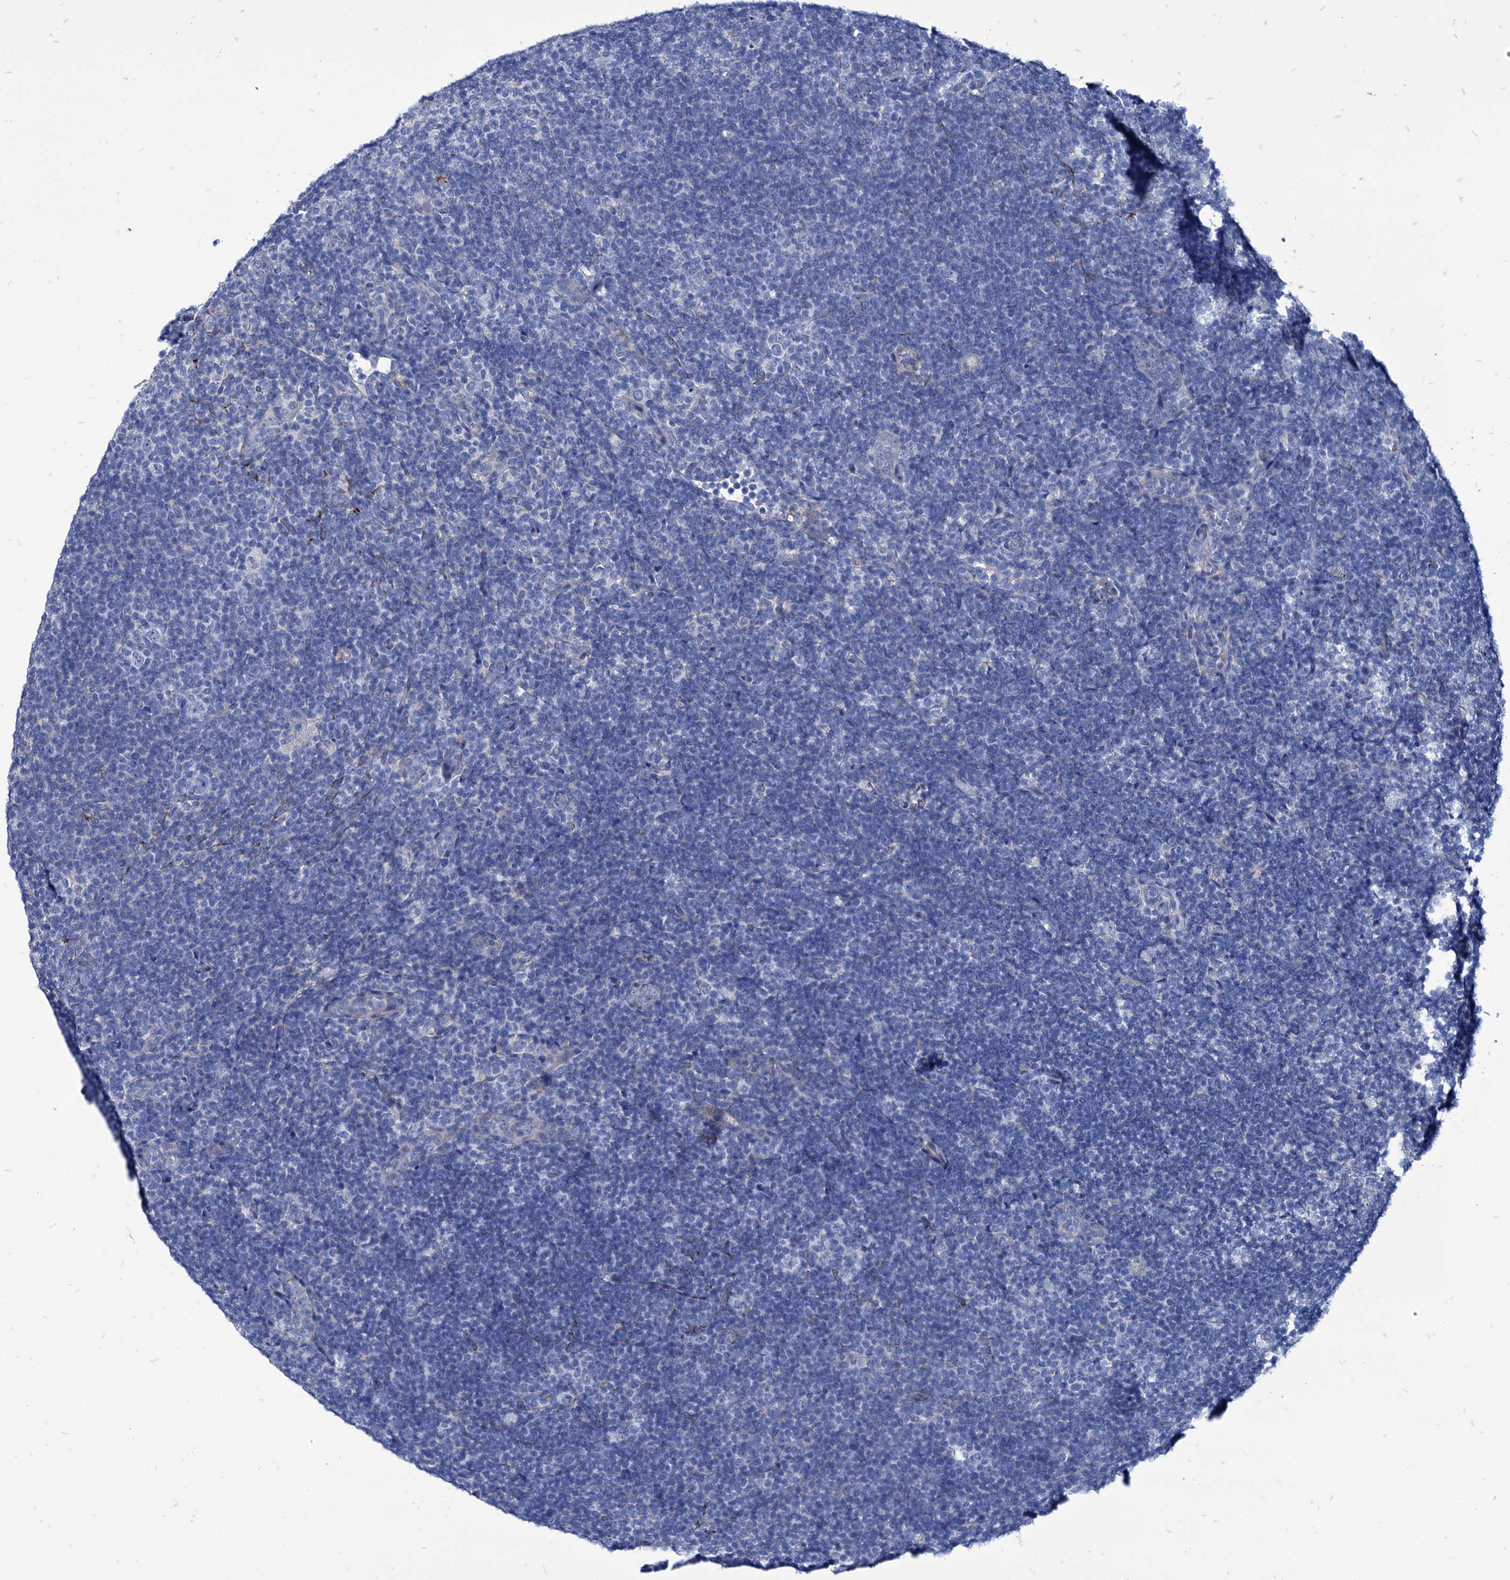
{"staining": {"intensity": "negative", "quantity": "none", "location": "none"}, "tissue": "lymphoma", "cell_type": "Tumor cells", "image_type": "cancer", "snomed": [{"axis": "morphology", "description": "Hodgkin's disease, NOS"}, {"axis": "topography", "description": "Lymph node"}], "caption": "An immunohistochemistry histopathology image of Hodgkin's disease is shown. There is no staining in tumor cells of Hodgkin's disease.", "gene": "AXL", "patient": {"sex": "female", "age": 57}}